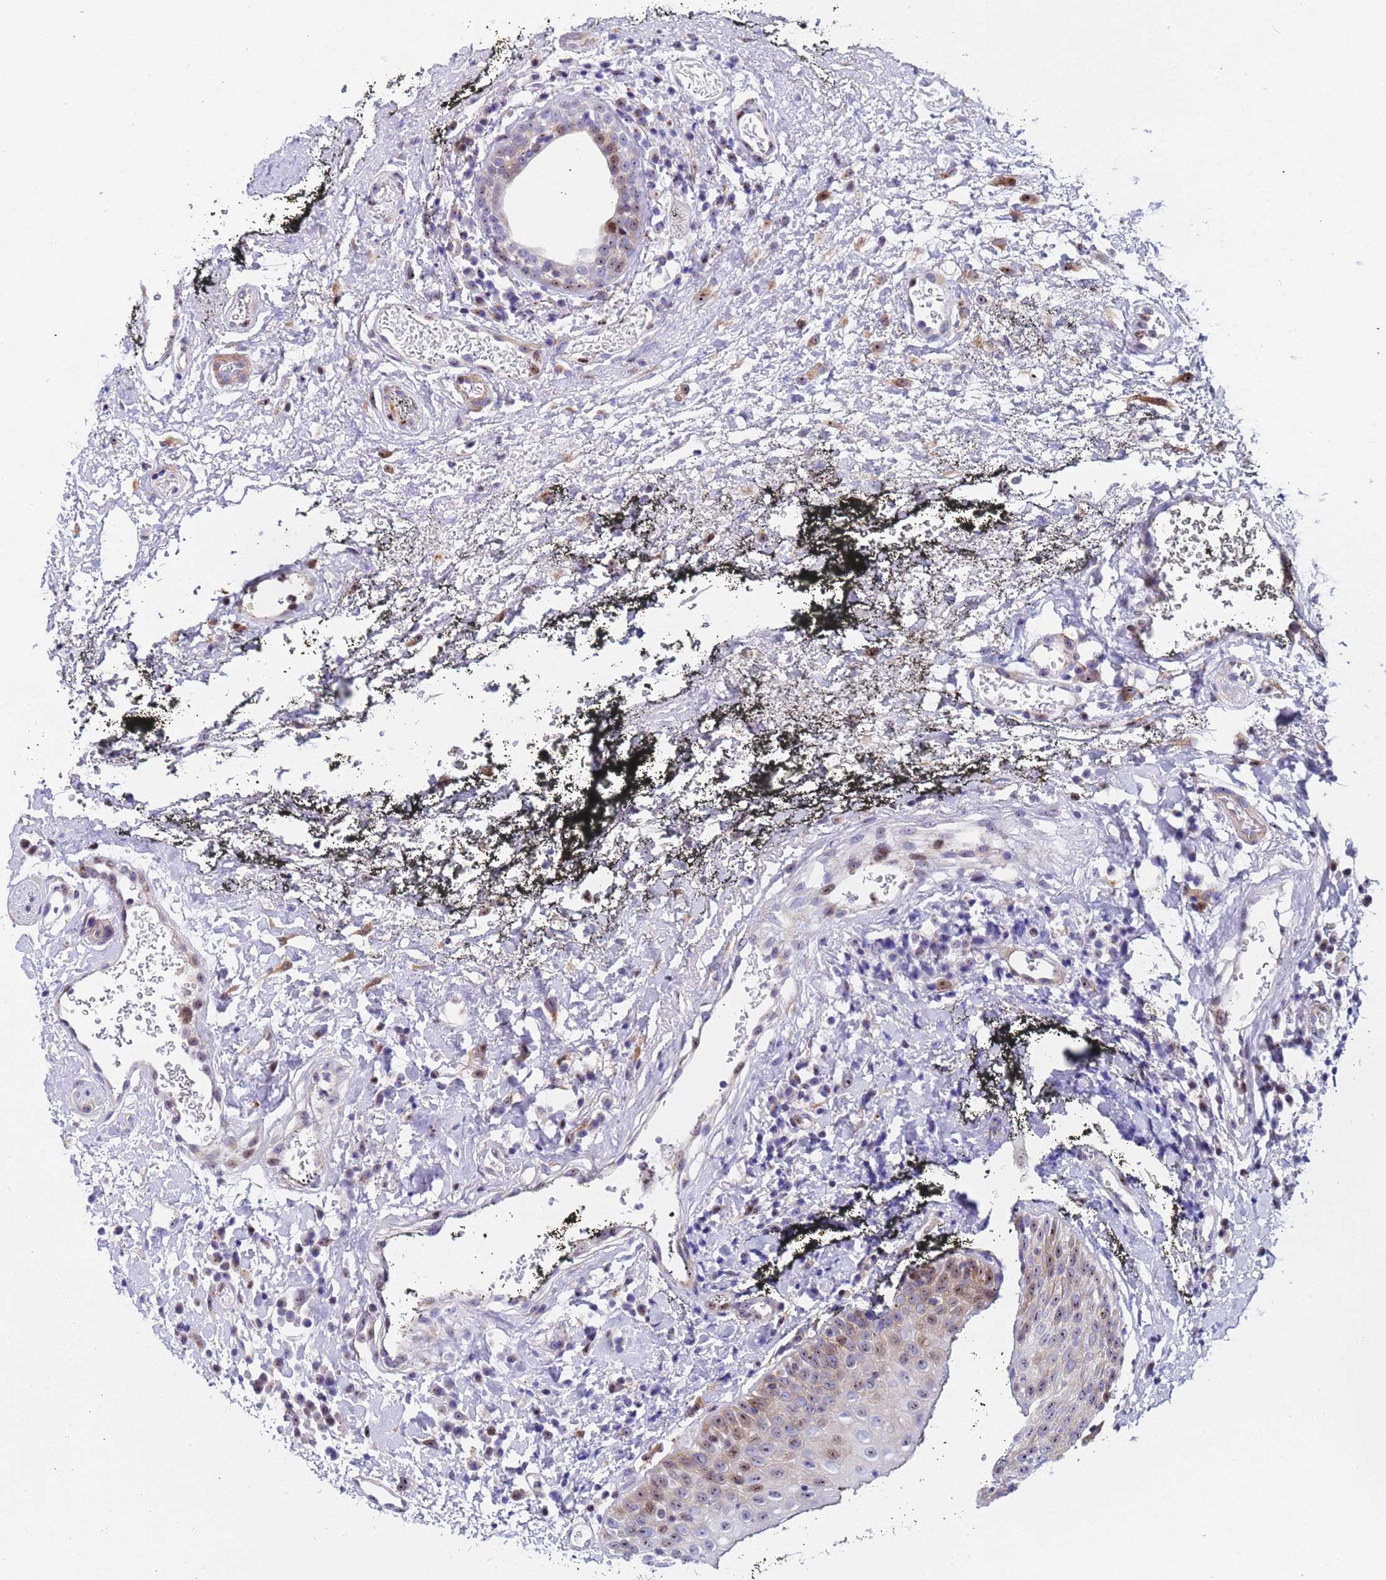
{"staining": {"intensity": "moderate", "quantity": "25%-75%", "location": "cytoplasmic/membranous,nuclear"}, "tissue": "oral mucosa", "cell_type": "Squamous epithelial cells", "image_type": "normal", "snomed": [{"axis": "morphology", "description": "Normal tissue, NOS"}, {"axis": "topography", "description": "Oral tissue"}], "caption": "IHC image of normal human oral mucosa stained for a protein (brown), which shows medium levels of moderate cytoplasmic/membranous,nuclear staining in approximately 25%-75% of squamous epithelial cells.", "gene": "POP5", "patient": {"sex": "male", "age": 74}}